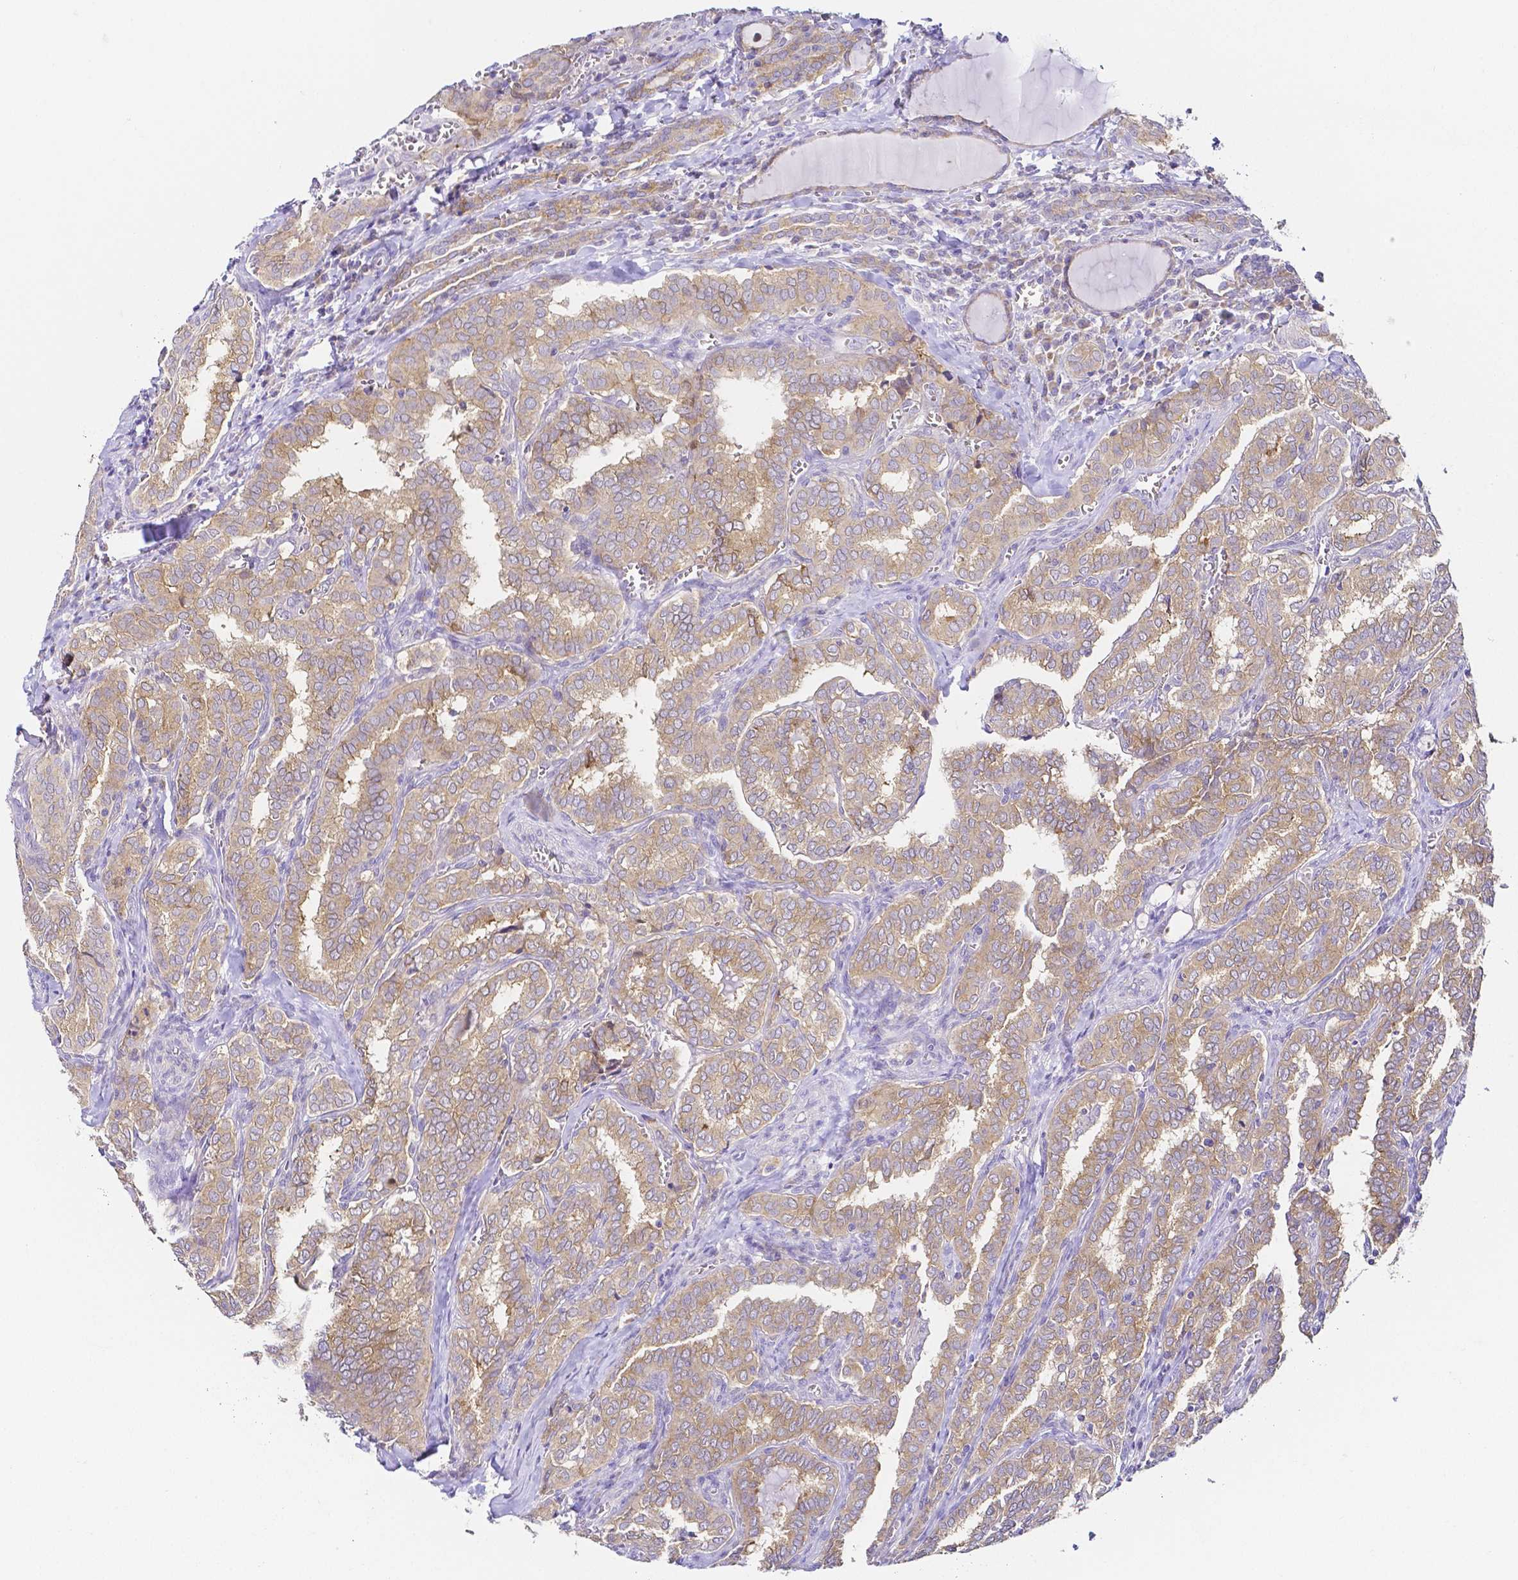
{"staining": {"intensity": "weak", "quantity": ">75%", "location": "cytoplasmic/membranous"}, "tissue": "thyroid cancer", "cell_type": "Tumor cells", "image_type": "cancer", "snomed": [{"axis": "morphology", "description": "Papillary adenocarcinoma, NOS"}, {"axis": "topography", "description": "Thyroid gland"}], "caption": "Thyroid cancer stained for a protein exhibits weak cytoplasmic/membranous positivity in tumor cells.", "gene": "PKP3", "patient": {"sex": "female", "age": 30}}